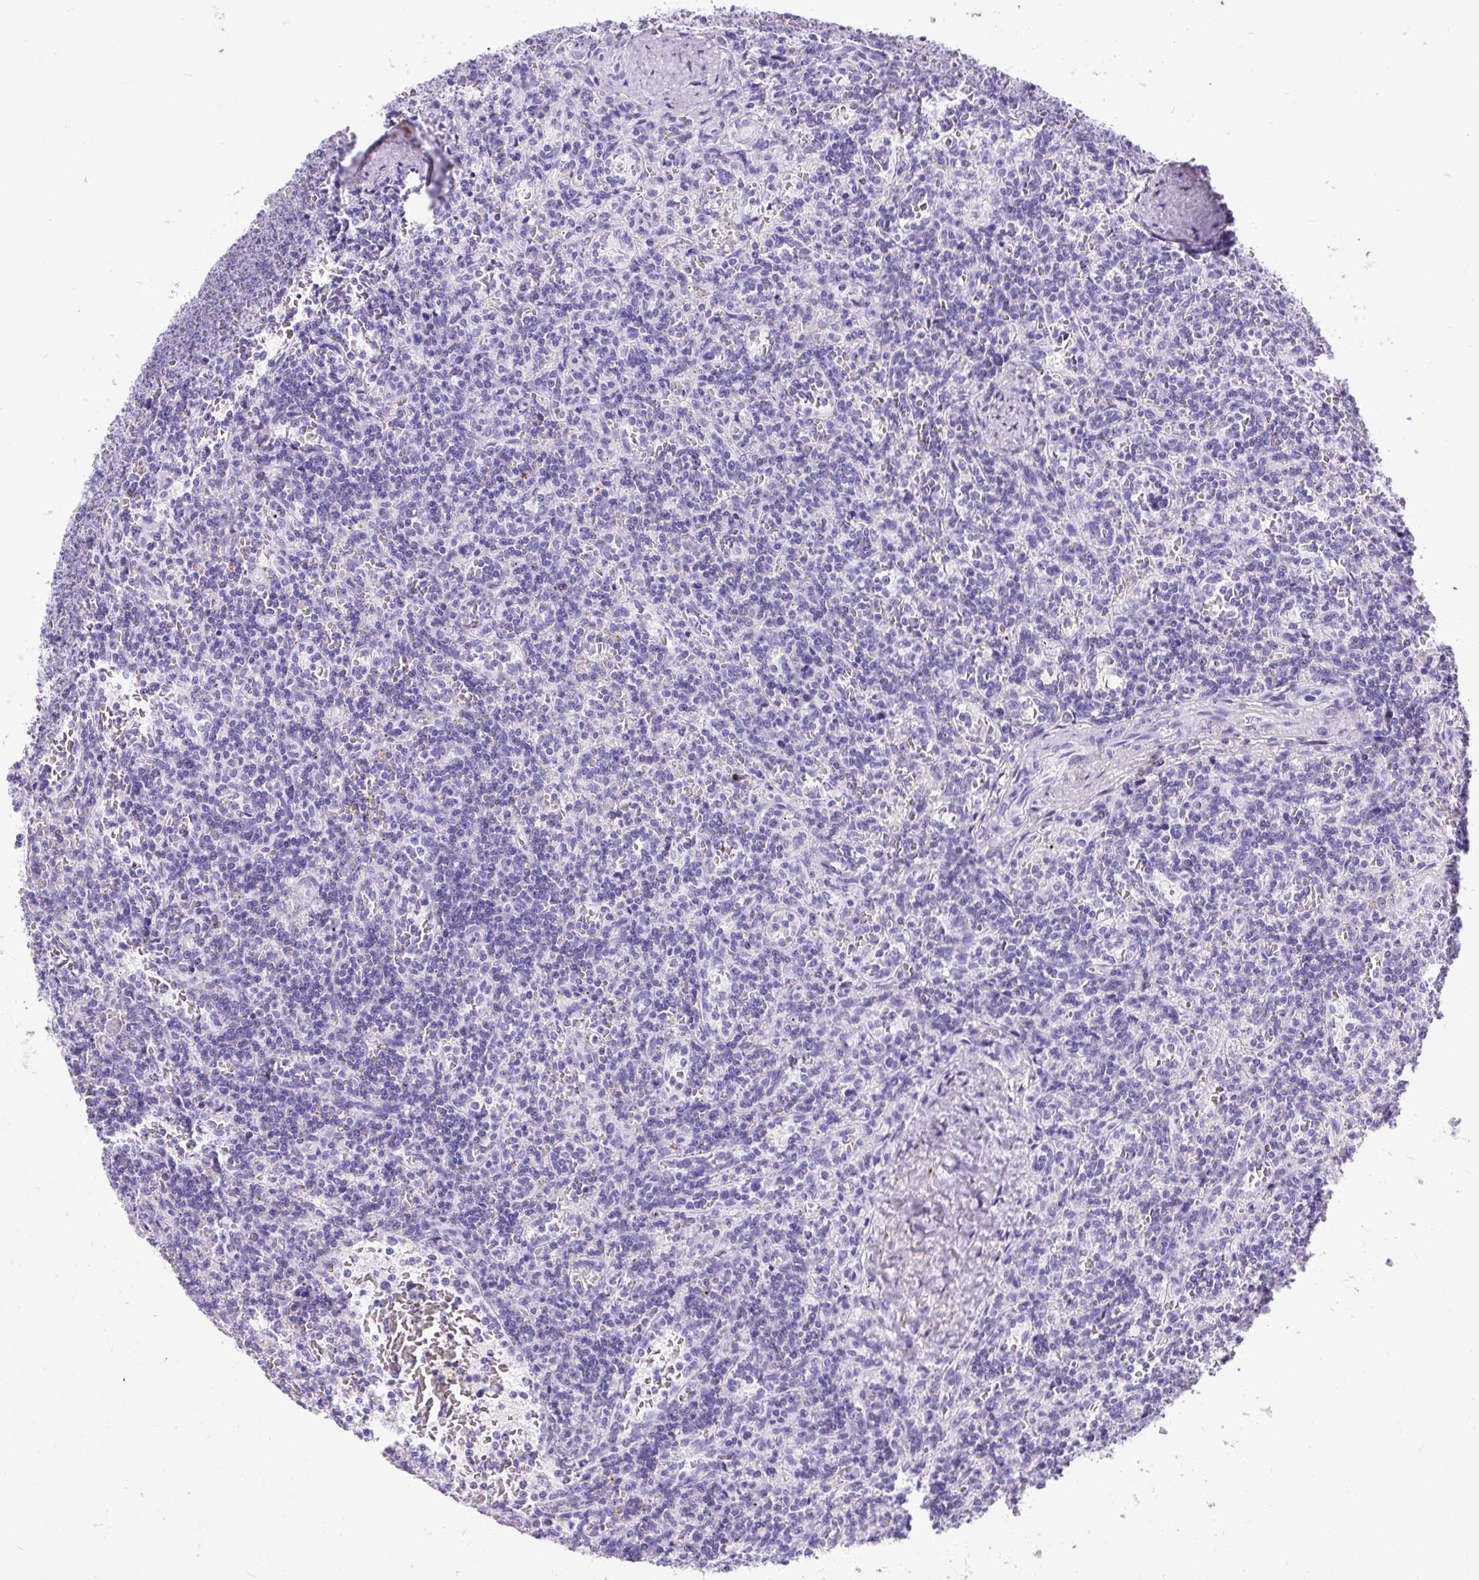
{"staining": {"intensity": "negative", "quantity": "none", "location": "none"}, "tissue": "lymphoma", "cell_type": "Tumor cells", "image_type": "cancer", "snomed": [{"axis": "morphology", "description": "Malignant lymphoma, non-Hodgkin's type, Low grade"}, {"axis": "topography", "description": "Spleen"}], "caption": "An IHC photomicrograph of malignant lymphoma, non-Hodgkin's type (low-grade) is shown. There is no staining in tumor cells of malignant lymphoma, non-Hodgkin's type (low-grade). Brightfield microscopy of immunohistochemistry (IHC) stained with DAB (brown) and hematoxylin (blue), captured at high magnification.", "gene": "ZNF256", "patient": {"sex": "male", "age": 73}}